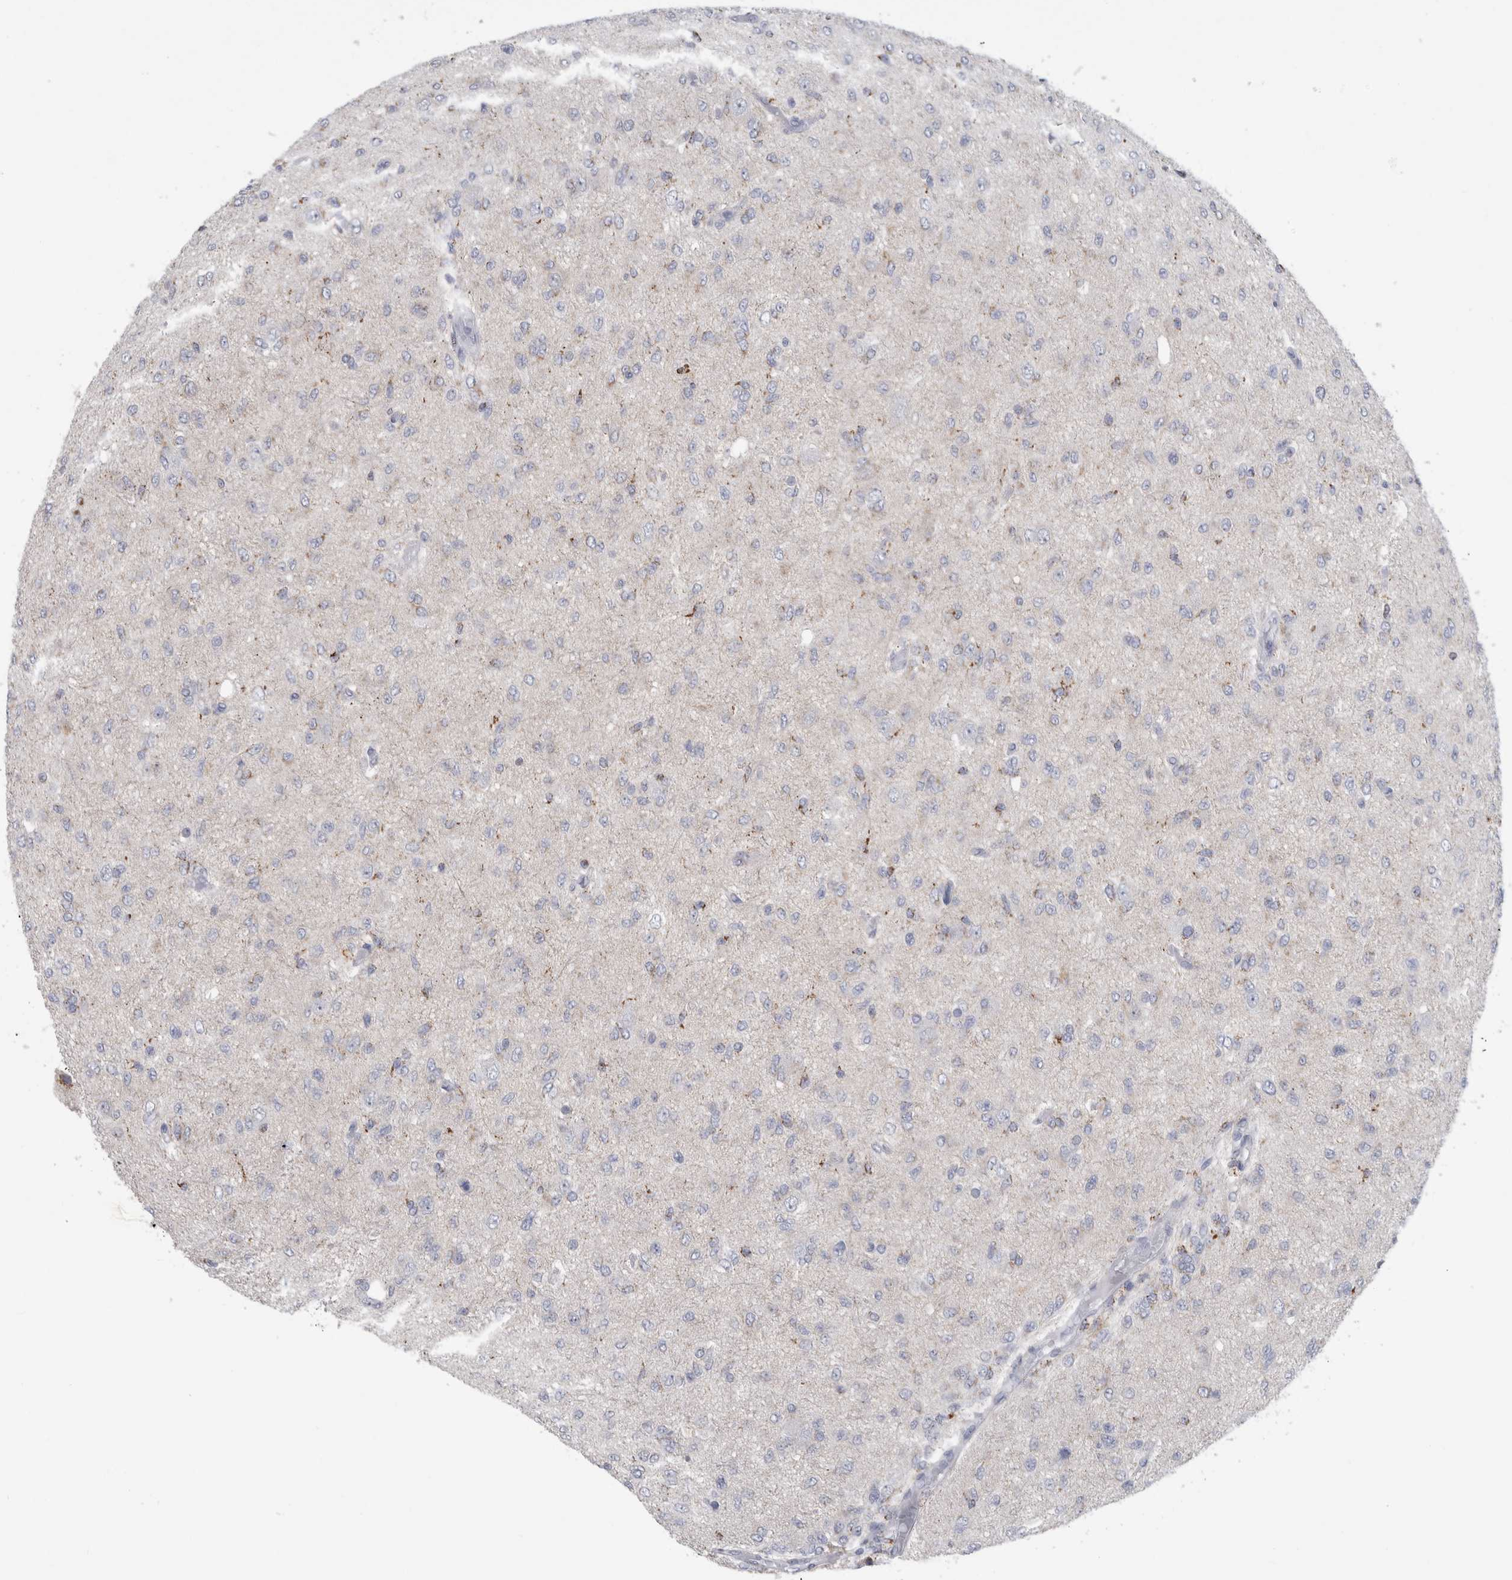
{"staining": {"intensity": "weak", "quantity": "25%-75%", "location": "cytoplasmic/membranous"}, "tissue": "glioma", "cell_type": "Tumor cells", "image_type": "cancer", "snomed": [{"axis": "morphology", "description": "Glioma, malignant, High grade"}, {"axis": "topography", "description": "Brain"}], "caption": "Immunohistochemistry of glioma shows low levels of weak cytoplasmic/membranous expression in about 25%-75% of tumor cells.", "gene": "GATM", "patient": {"sex": "female", "age": 59}}